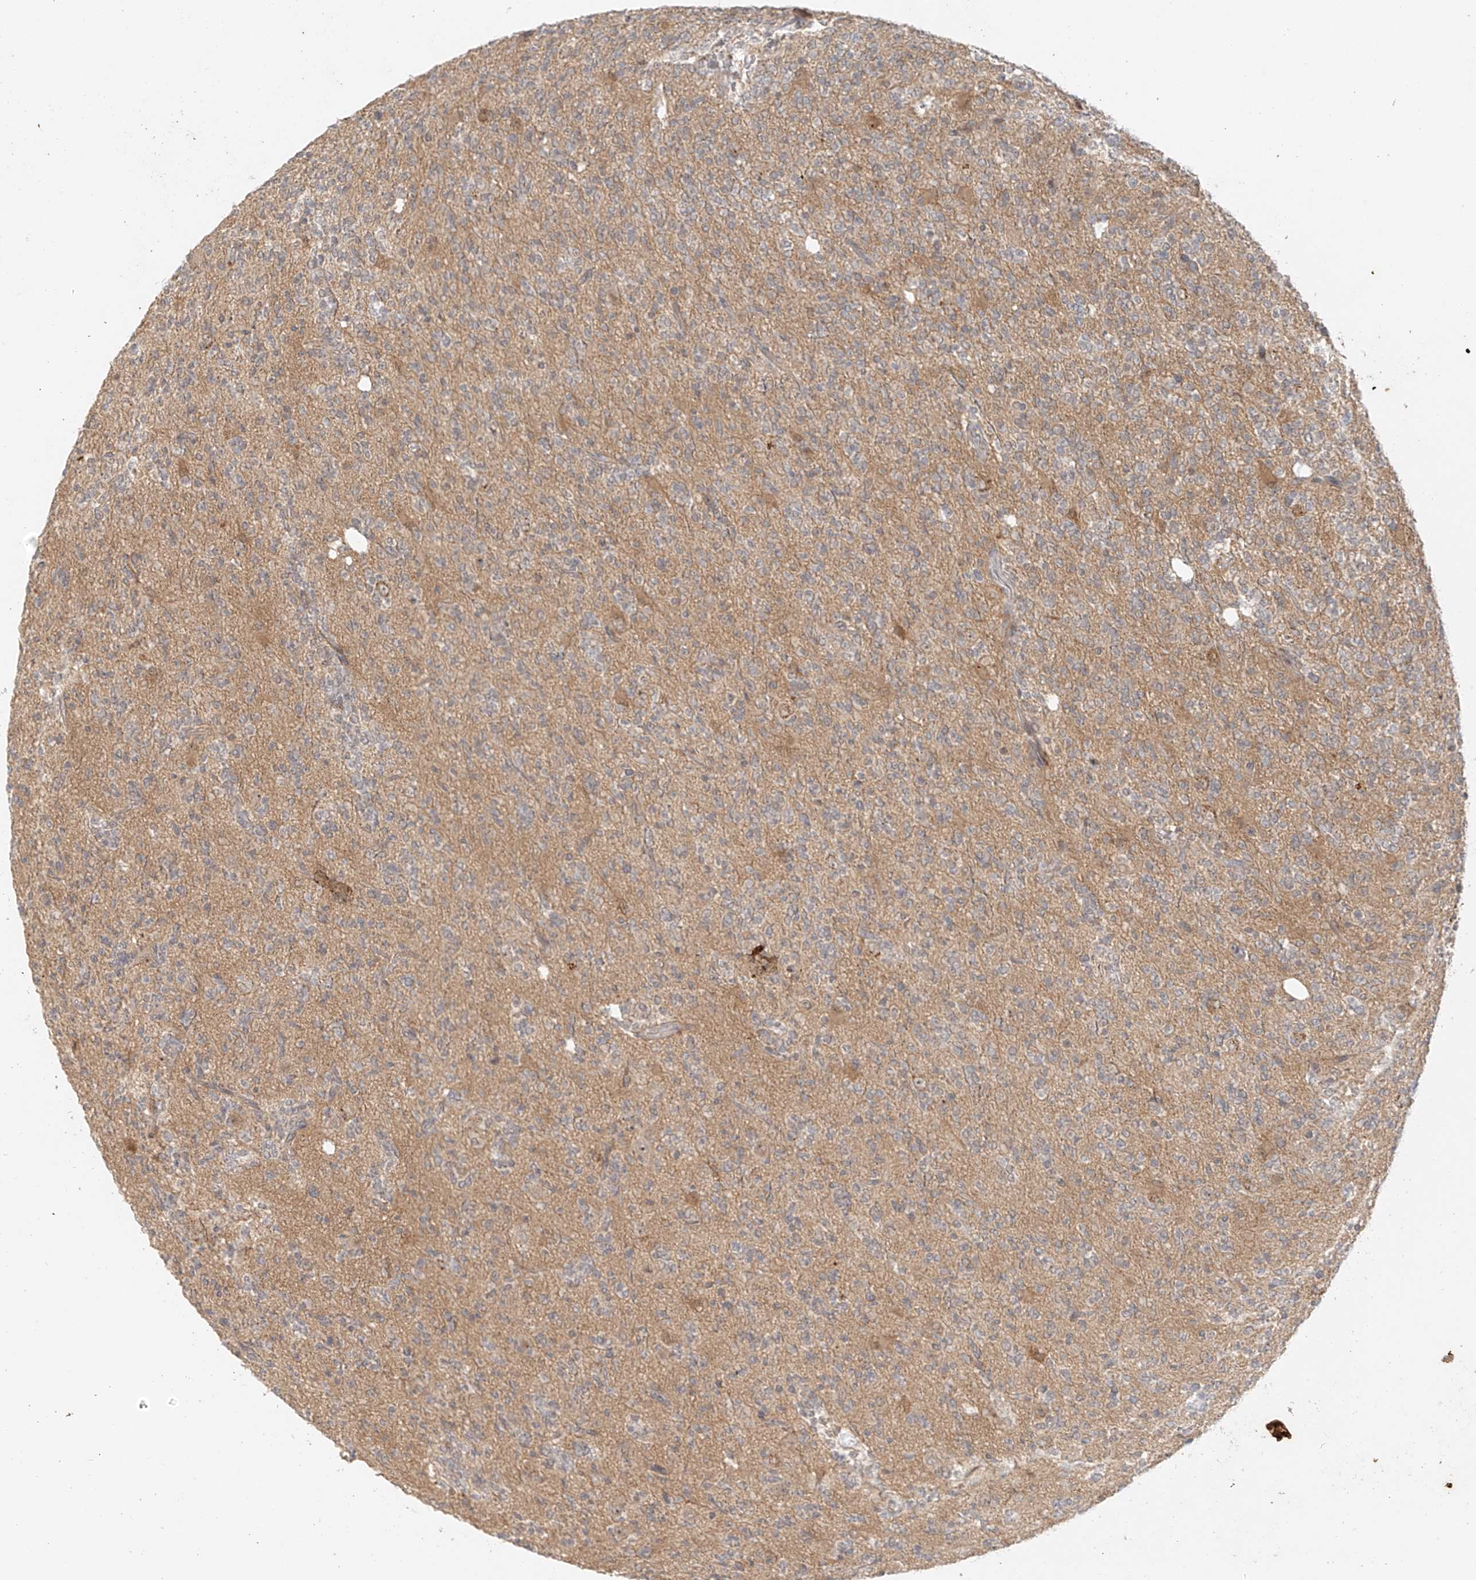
{"staining": {"intensity": "weak", "quantity": "25%-75%", "location": "cytoplasmic/membranous"}, "tissue": "glioma", "cell_type": "Tumor cells", "image_type": "cancer", "snomed": [{"axis": "morphology", "description": "Glioma, malignant, High grade"}, {"axis": "topography", "description": "Brain"}], "caption": "There is low levels of weak cytoplasmic/membranous positivity in tumor cells of malignant glioma (high-grade), as demonstrated by immunohistochemical staining (brown color).", "gene": "MIPEP", "patient": {"sex": "female", "age": 62}}